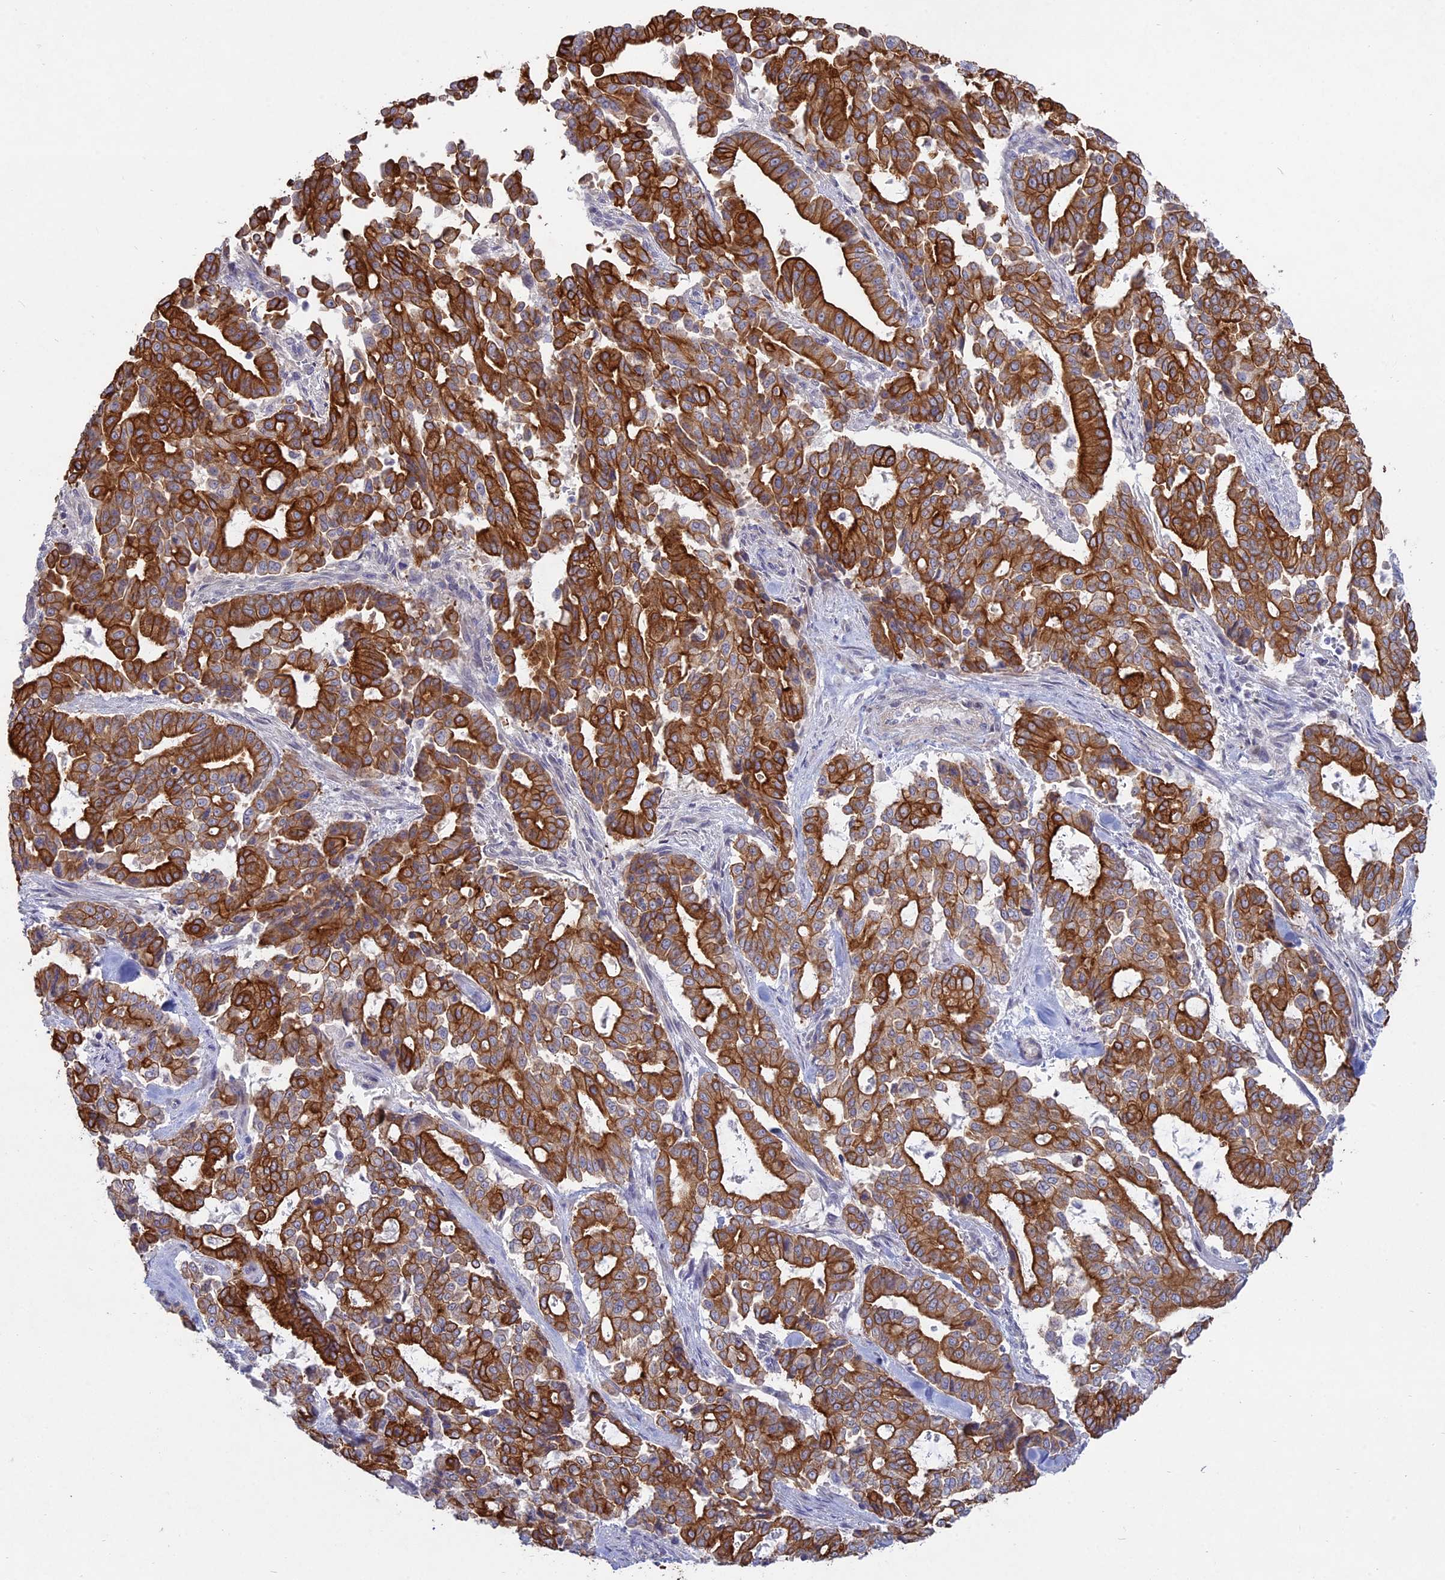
{"staining": {"intensity": "strong", "quantity": ">75%", "location": "cytoplasmic/membranous"}, "tissue": "pancreatic cancer", "cell_type": "Tumor cells", "image_type": "cancer", "snomed": [{"axis": "morphology", "description": "Adenocarcinoma, NOS"}, {"axis": "topography", "description": "Pancreas"}], "caption": "A high-resolution histopathology image shows immunohistochemistry (IHC) staining of pancreatic cancer, which displays strong cytoplasmic/membranous positivity in about >75% of tumor cells. The staining was performed using DAB, with brown indicating positive protein expression. Nuclei are stained blue with hematoxylin.", "gene": "MYO5B", "patient": {"sex": "male", "age": 63}}